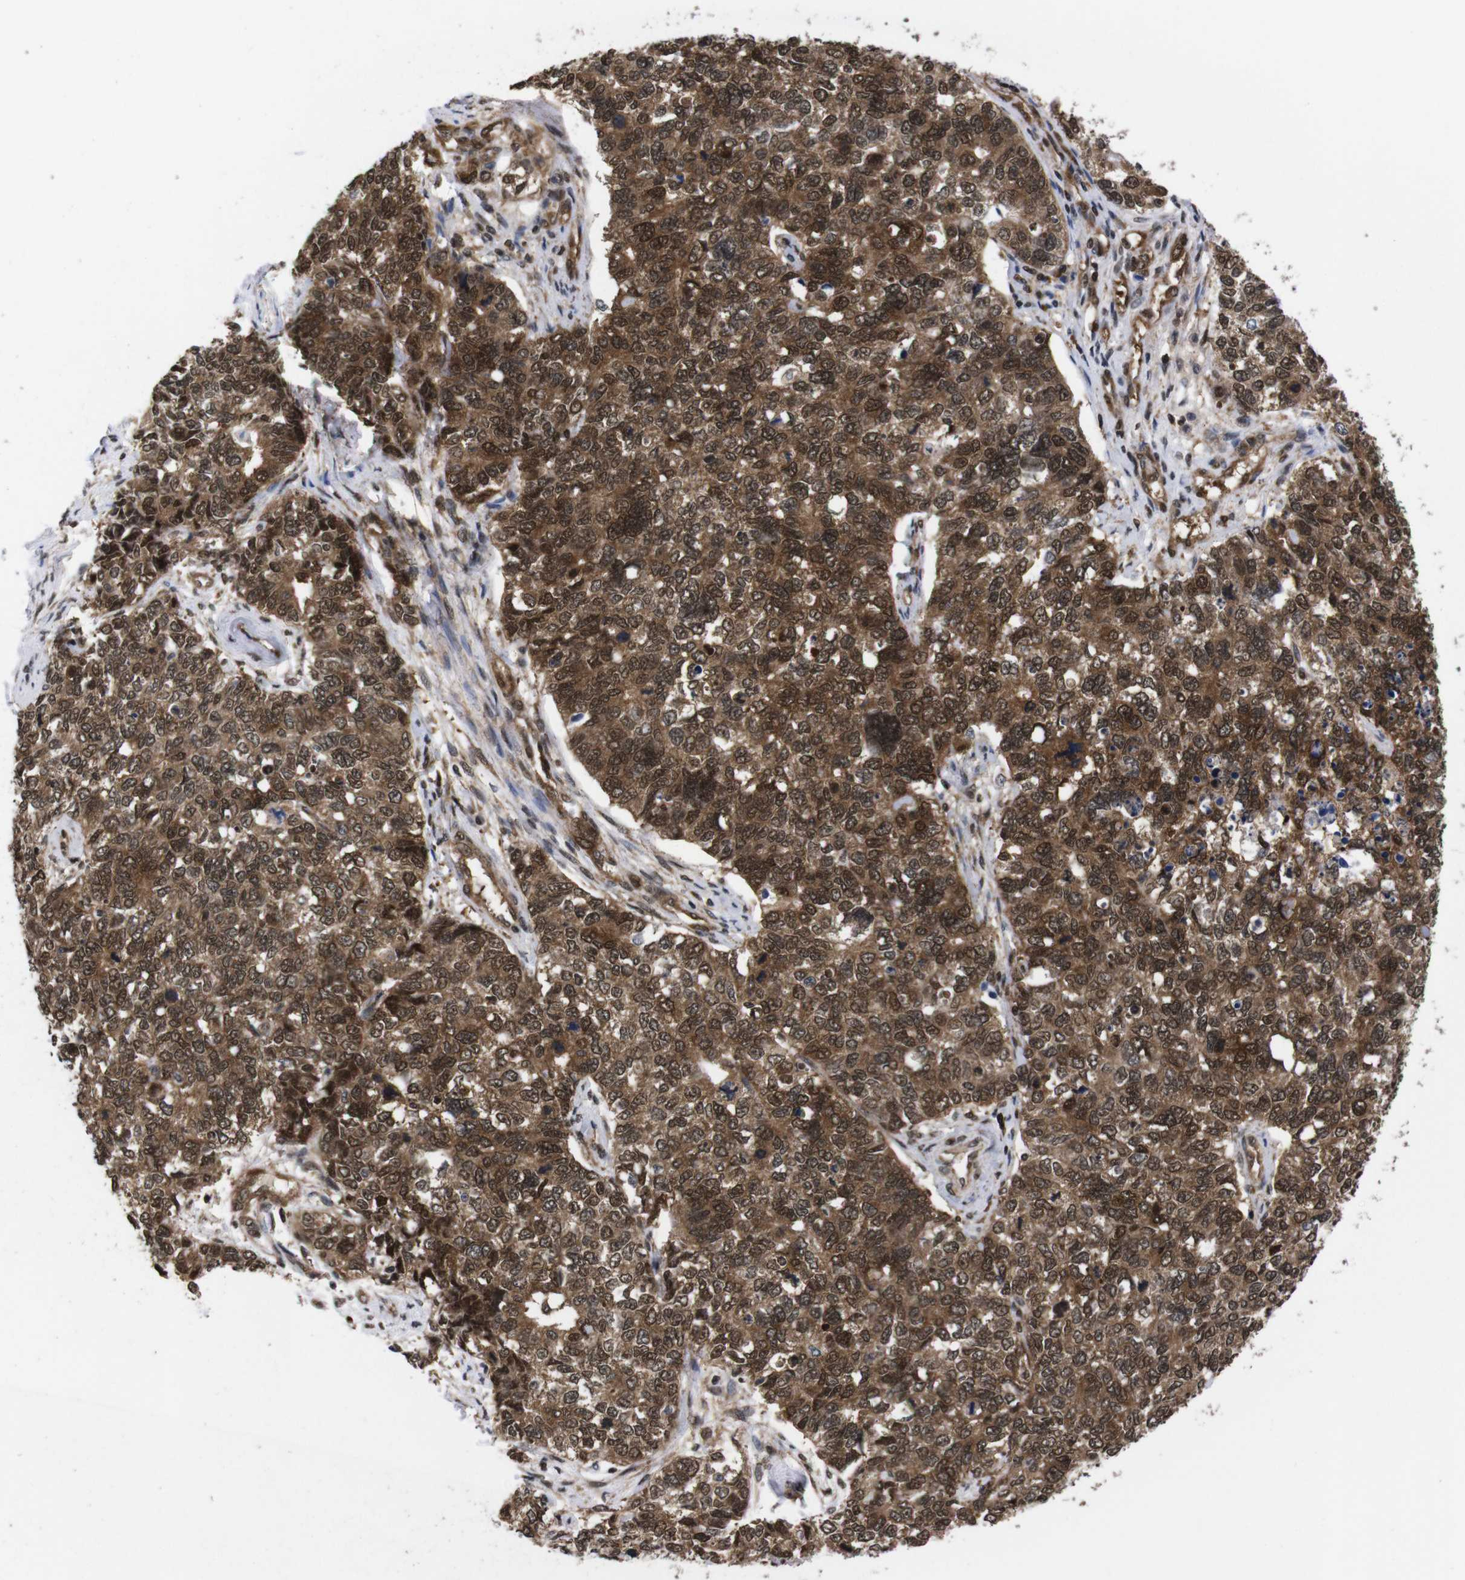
{"staining": {"intensity": "moderate", "quantity": ">75%", "location": "cytoplasmic/membranous,nuclear"}, "tissue": "cervical cancer", "cell_type": "Tumor cells", "image_type": "cancer", "snomed": [{"axis": "morphology", "description": "Squamous cell carcinoma, NOS"}, {"axis": "topography", "description": "Cervix"}], "caption": "Human cervical cancer stained with a brown dye exhibits moderate cytoplasmic/membranous and nuclear positive staining in approximately >75% of tumor cells.", "gene": "UBQLN2", "patient": {"sex": "female", "age": 63}}